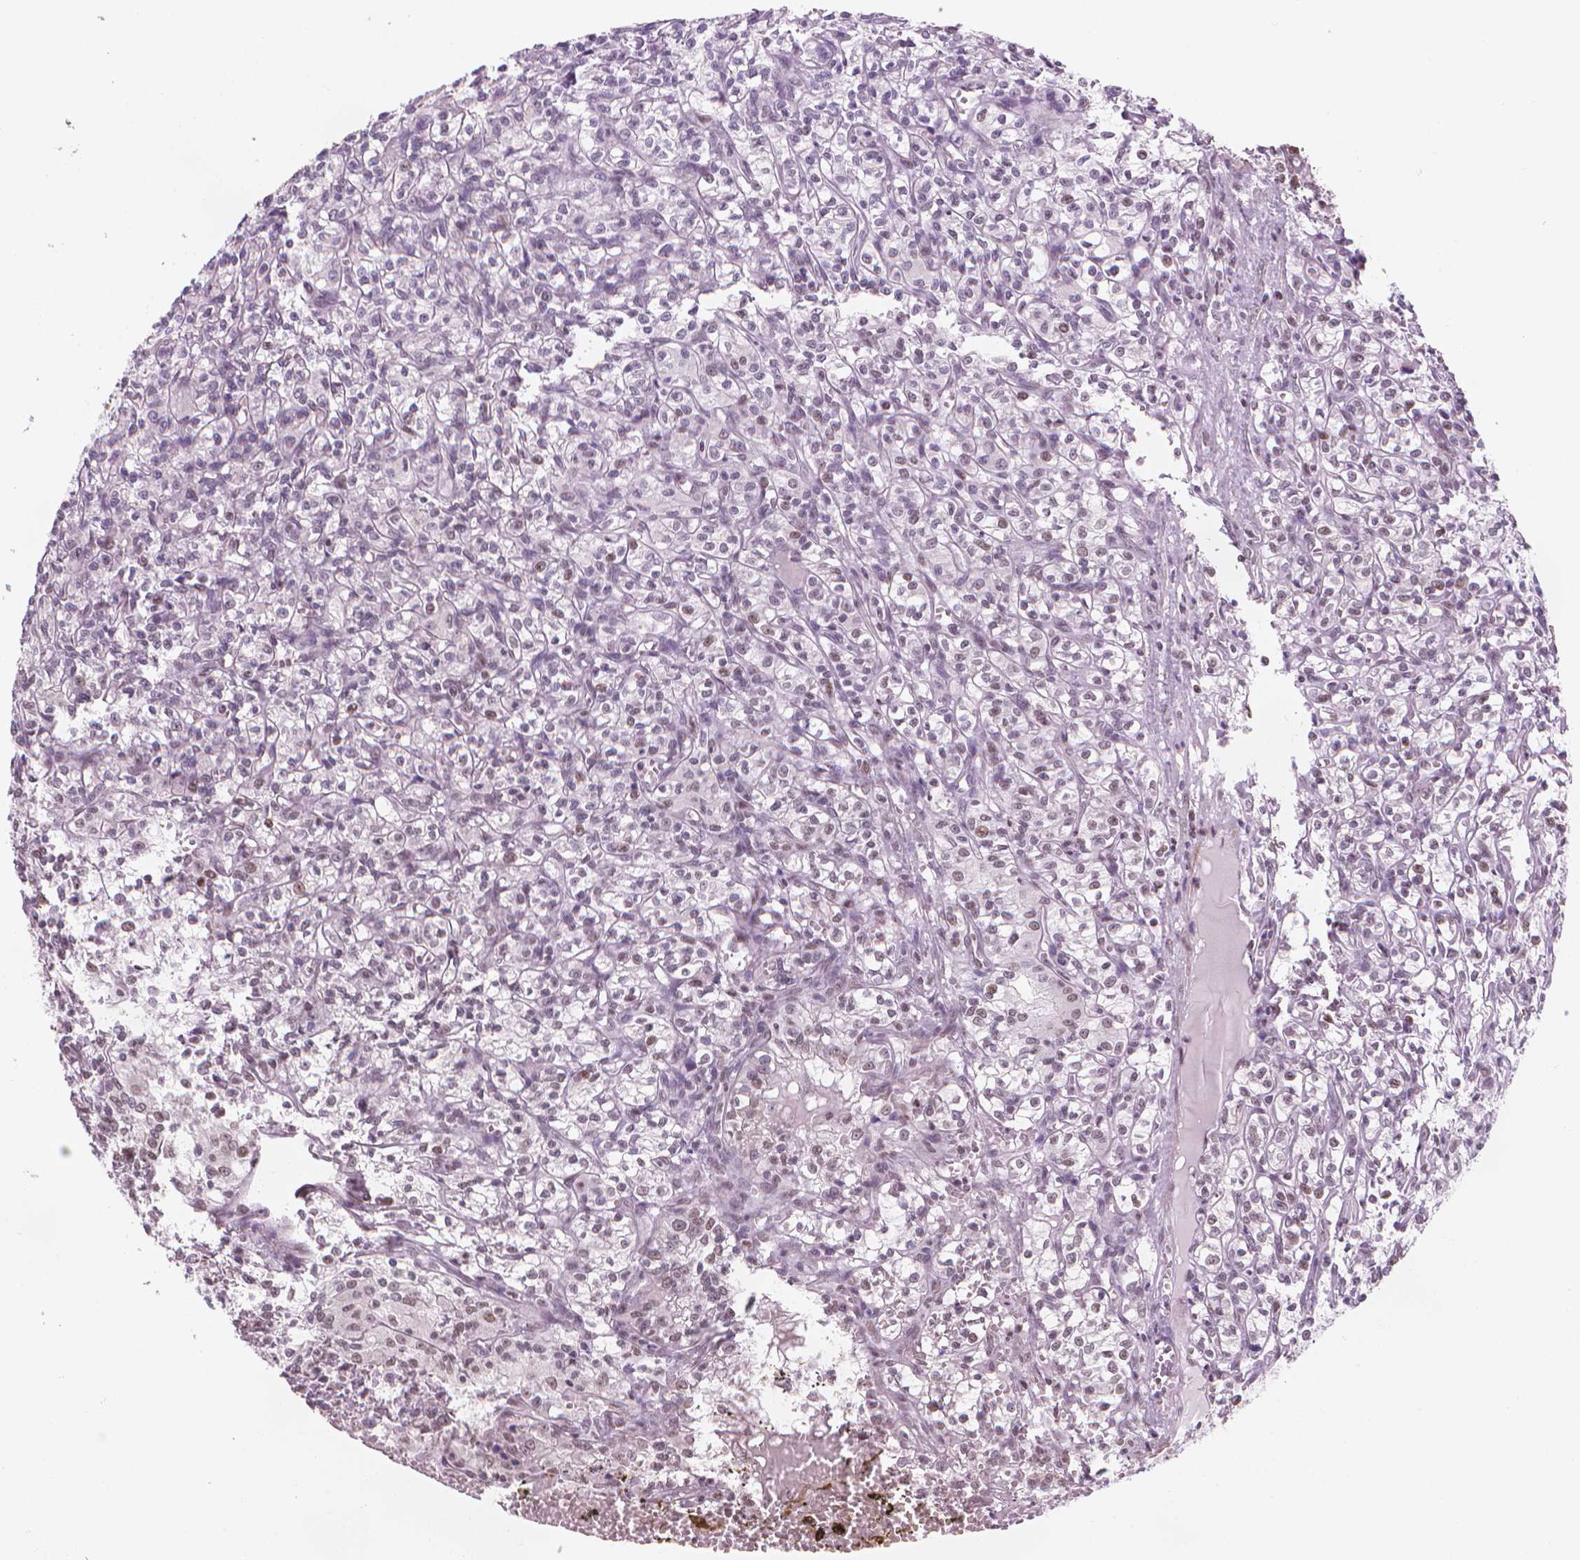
{"staining": {"intensity": "weak", "quantity": "<25%", "location": "nuclear"}, "tissue": "renal cancer", "cell_type": "Tumor cells", "image_type": "cancer", "snomed": [{"axis": "morphology", "description": "Adenocarcinoma, NOS"}, {"axis": "topography", "description": "Kidney"}], "caption": "This image is of adenocarcinoma (renal) stained with immunohistochemistry to label a protein in brown with the nuclei are counter-stained blue. There is no staining in tumor cells. (DAB IHC visualized using brightfield microscopy, high magnification).", "gene": "HOXD4", "patient": {"sex": "male", "age": 36}}